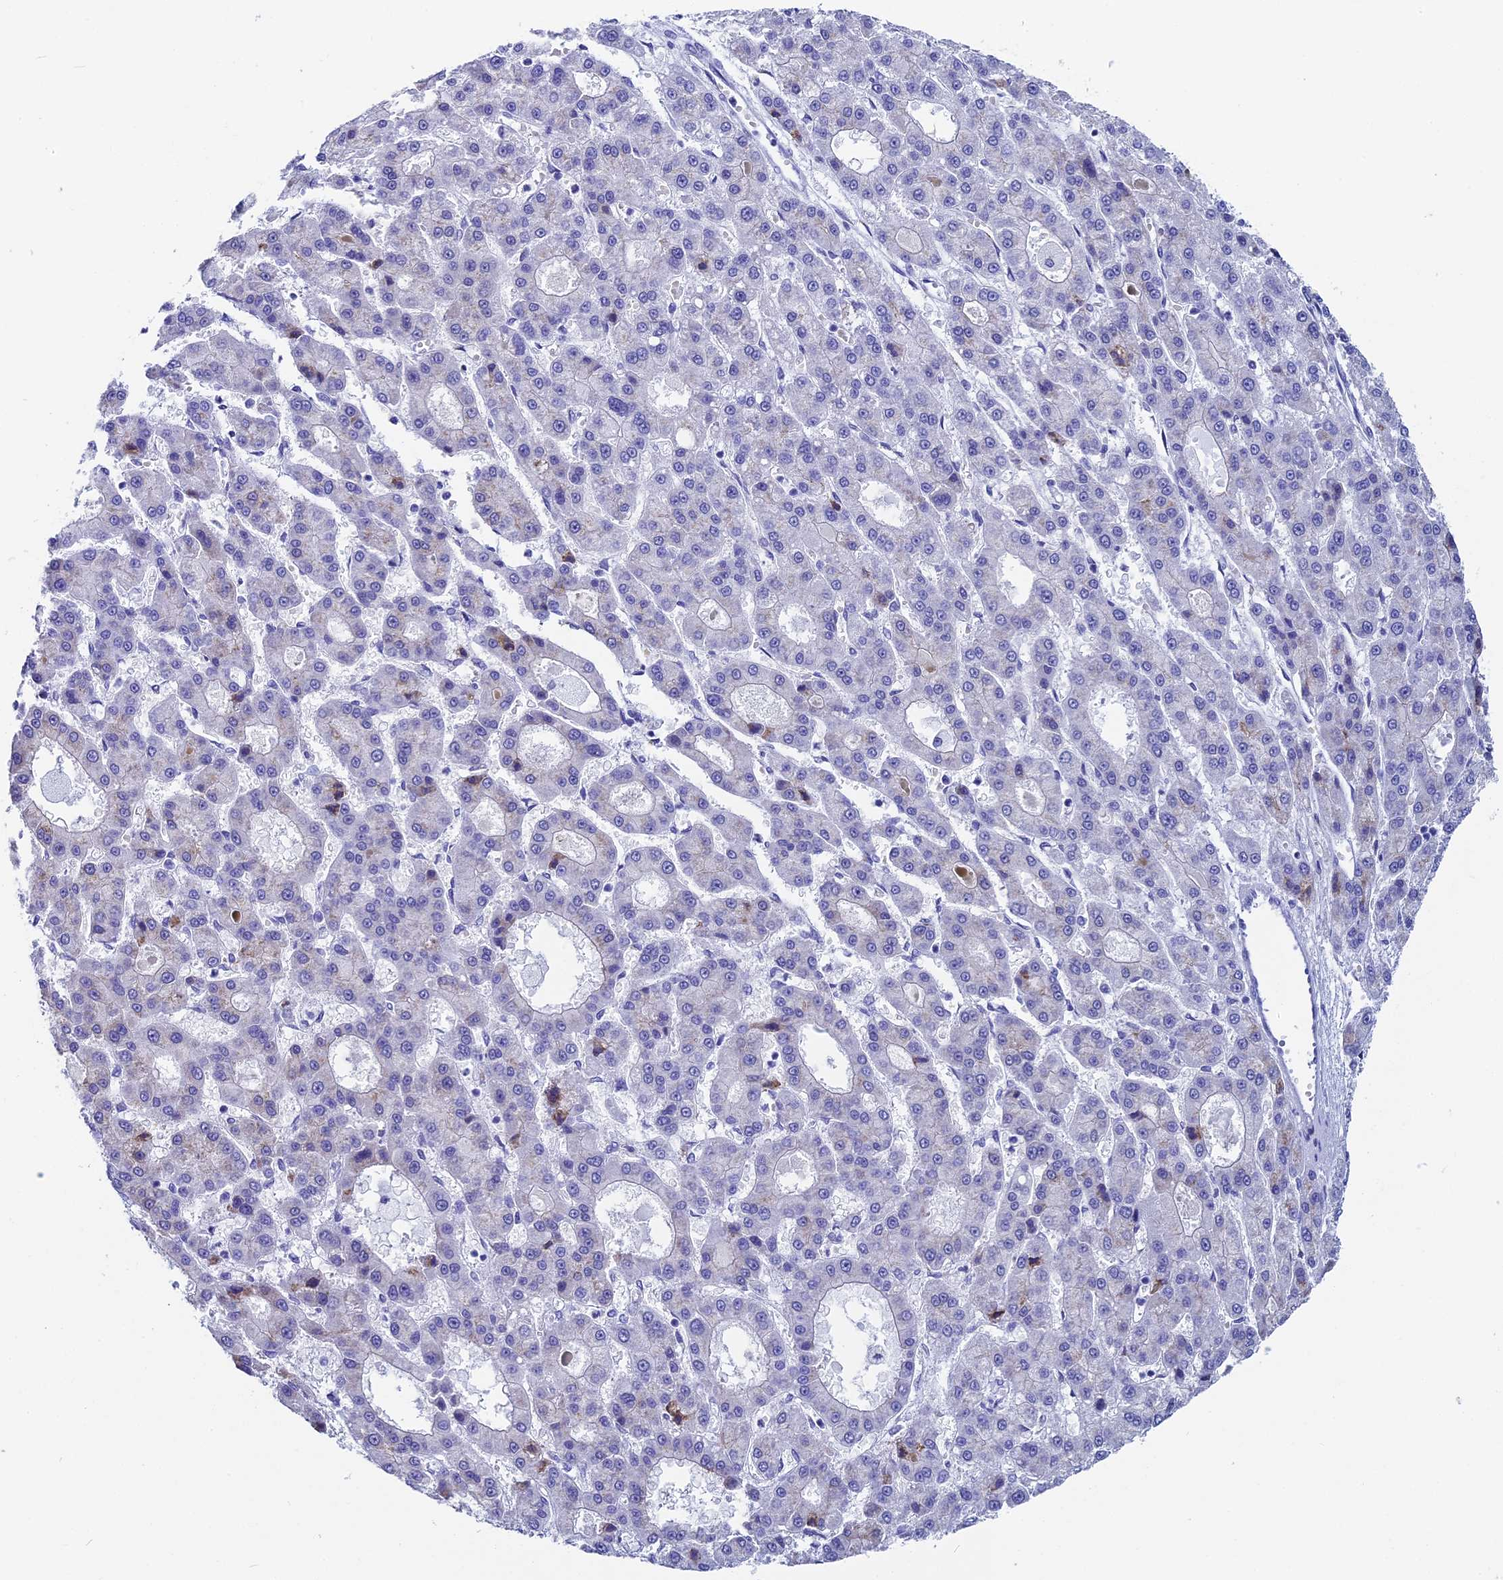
{"staining": {"intensity": "negative", "quantity": "none", "location": "none"}, "tissue": "liver cancer", "cell_type": "Tumor cells", "image_type": "cancer", "snomed": [{"axis": "morphology", "description": "Carcinoma, Hepatocellular, NOS"}, {"axis": "topography", "description": "Liver"}], "caption": "Tumor cells are negative for brown protein staining in liver cancer.", "gene": "AP3B2", "patient": {"sex": "male", "age": 70}}